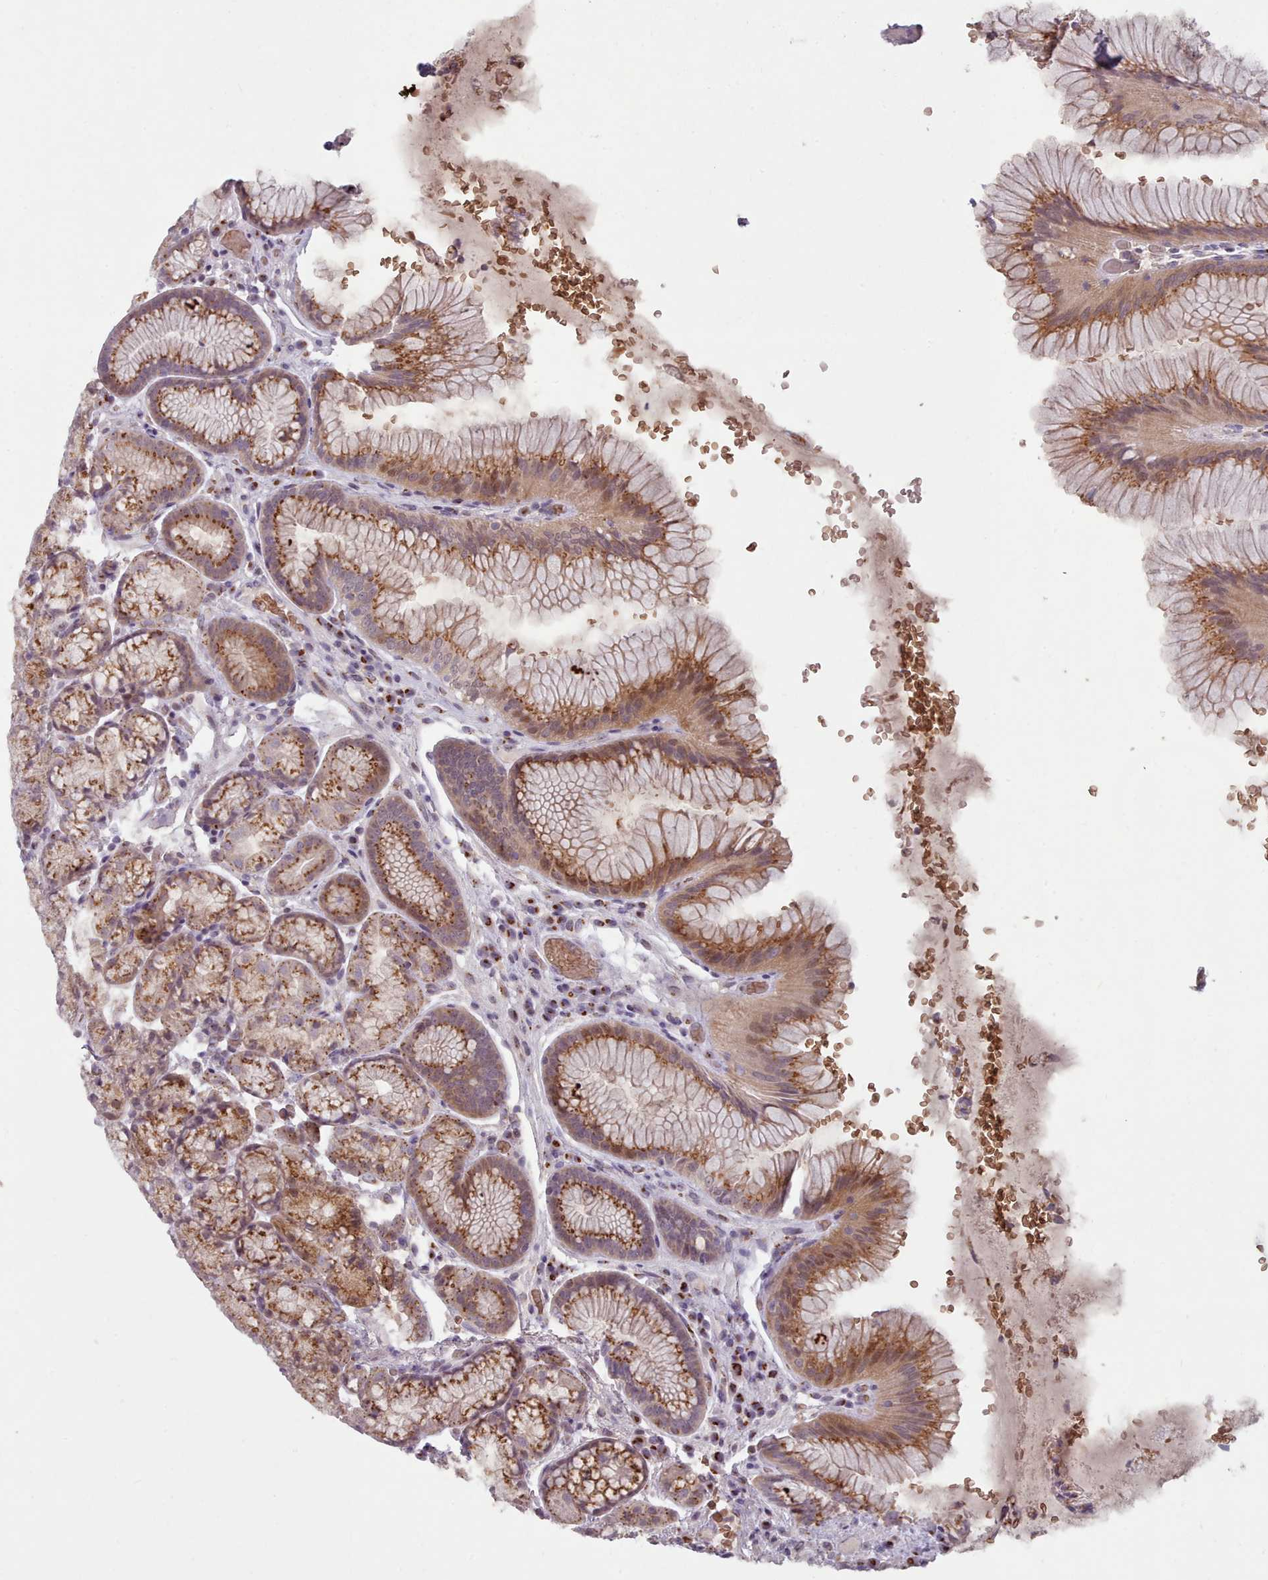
{"staining": {"intensity": "strong", "quantity": ">75%", "location": "cytoplasmic/membranous"}, "tissue": "stomach", "cell_type": "Glandular cells", "image_type": "normal", "snomed": [{"axis": "morphology", "description": "Normal tissue, NOS"}, {"axis": "topography", "description": "Stomach"}], "caption": "Immunohistochemistry (IHC) histopathology image of benign human stomach stained for a protein (brown), which displays high levels of strong cytoplasmic/membranous staining in about >75% of glandular cells.", "gene": "MAN1B1", "patient": {"sex": "male", "age": 63}}